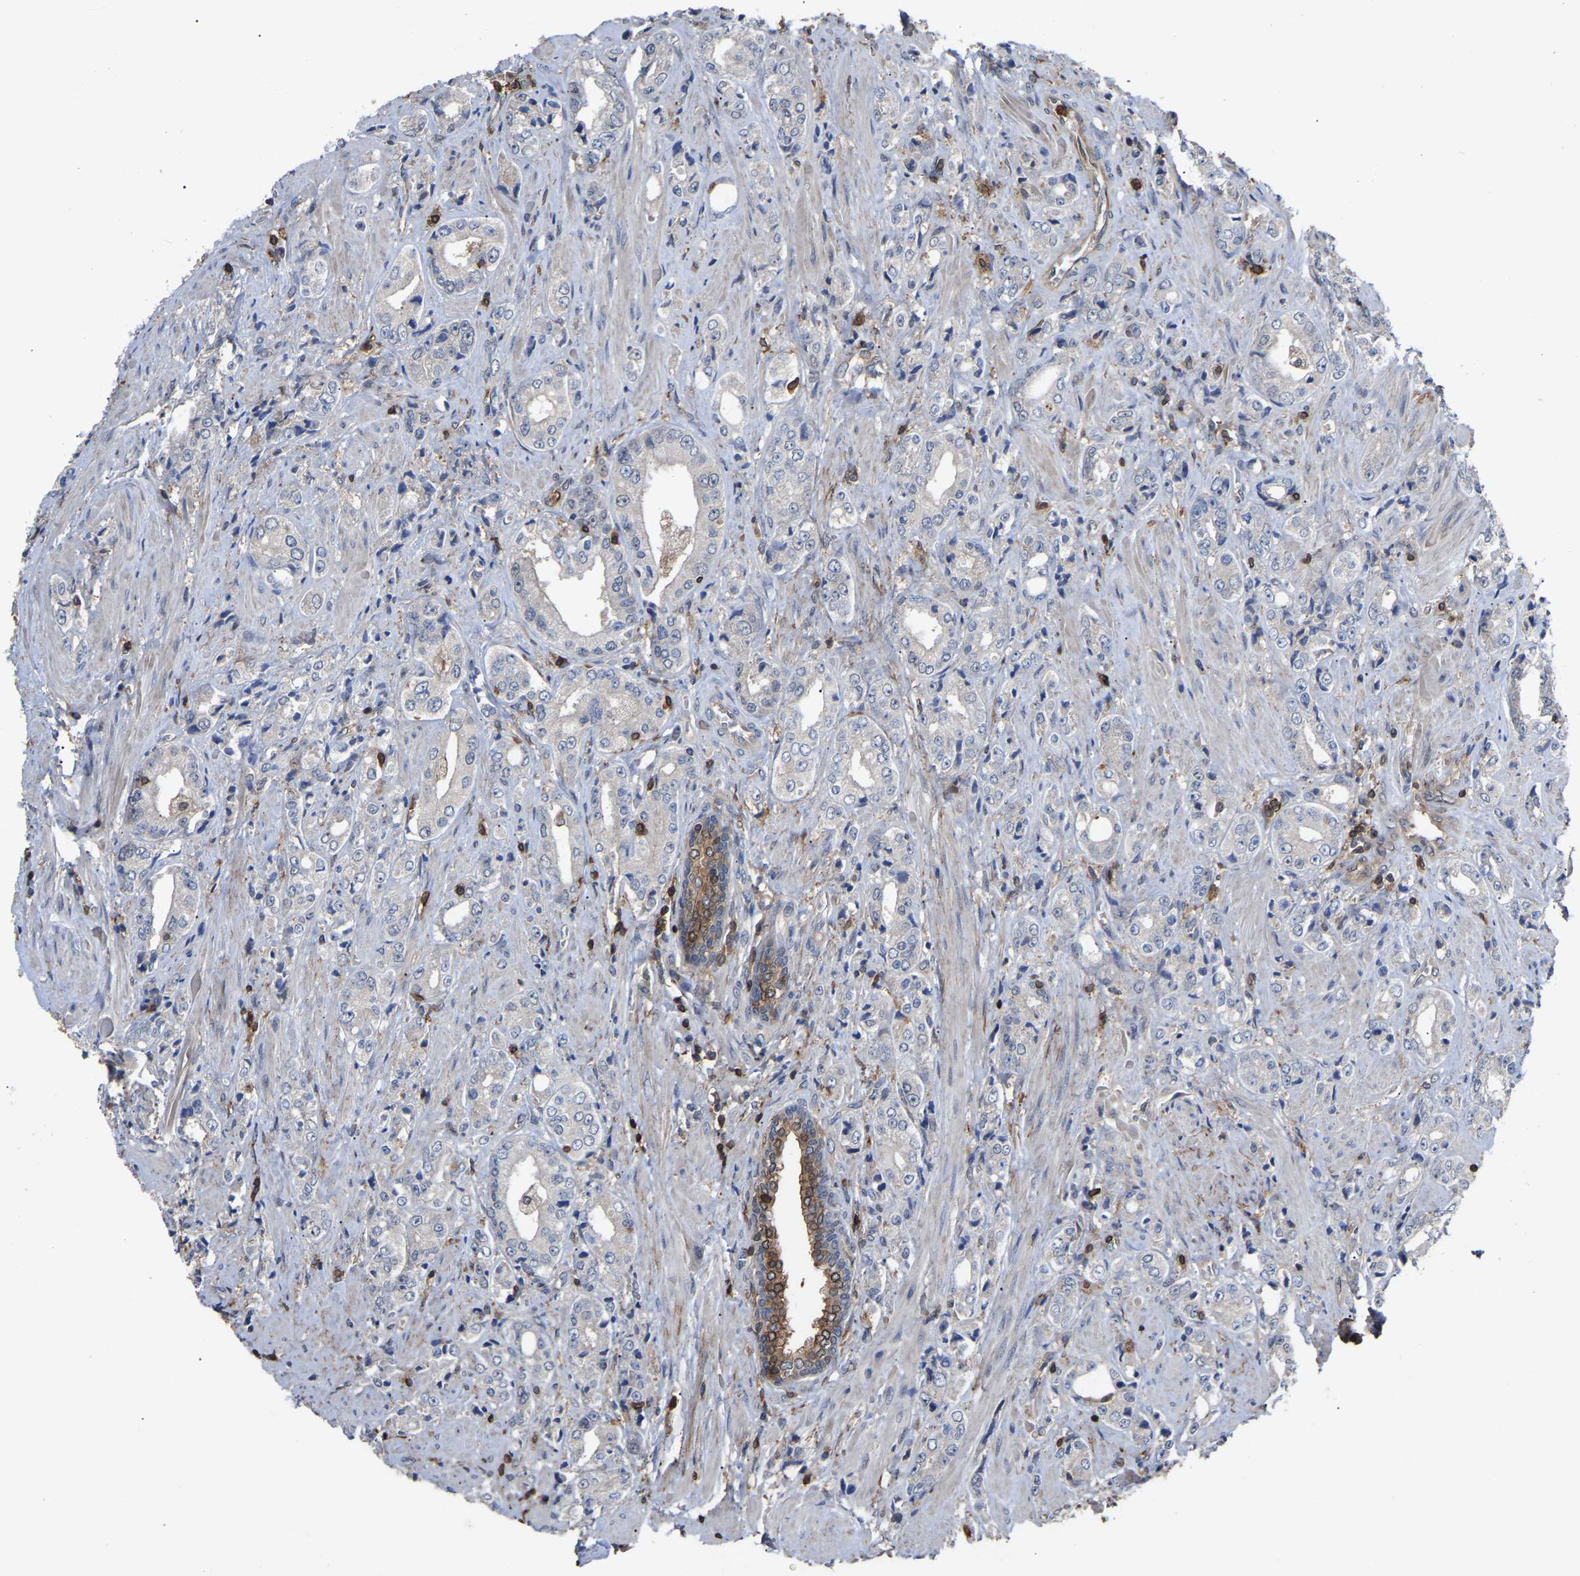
{"staining": {"intensity": "negative", "quantity": "none", "location": "none"}, "tissue": "prostate cancer", "cell_type": "Tumor cells", "image_type": "cancer", "snomed": [{"axis": "morphology", "description": "Adenocarcinoma, High grade"}, {"axis": "topography", "description": "Prostate"}], "caption": "Immunohistochemistry of prostate cancer (adenocarcinoma (high-grade)) exhibits no expression in tumor cells. (IHC, brightfield microscopy, high magnification).", "gene": "CIT", "patient": {"sex": "male", "age": 61}}